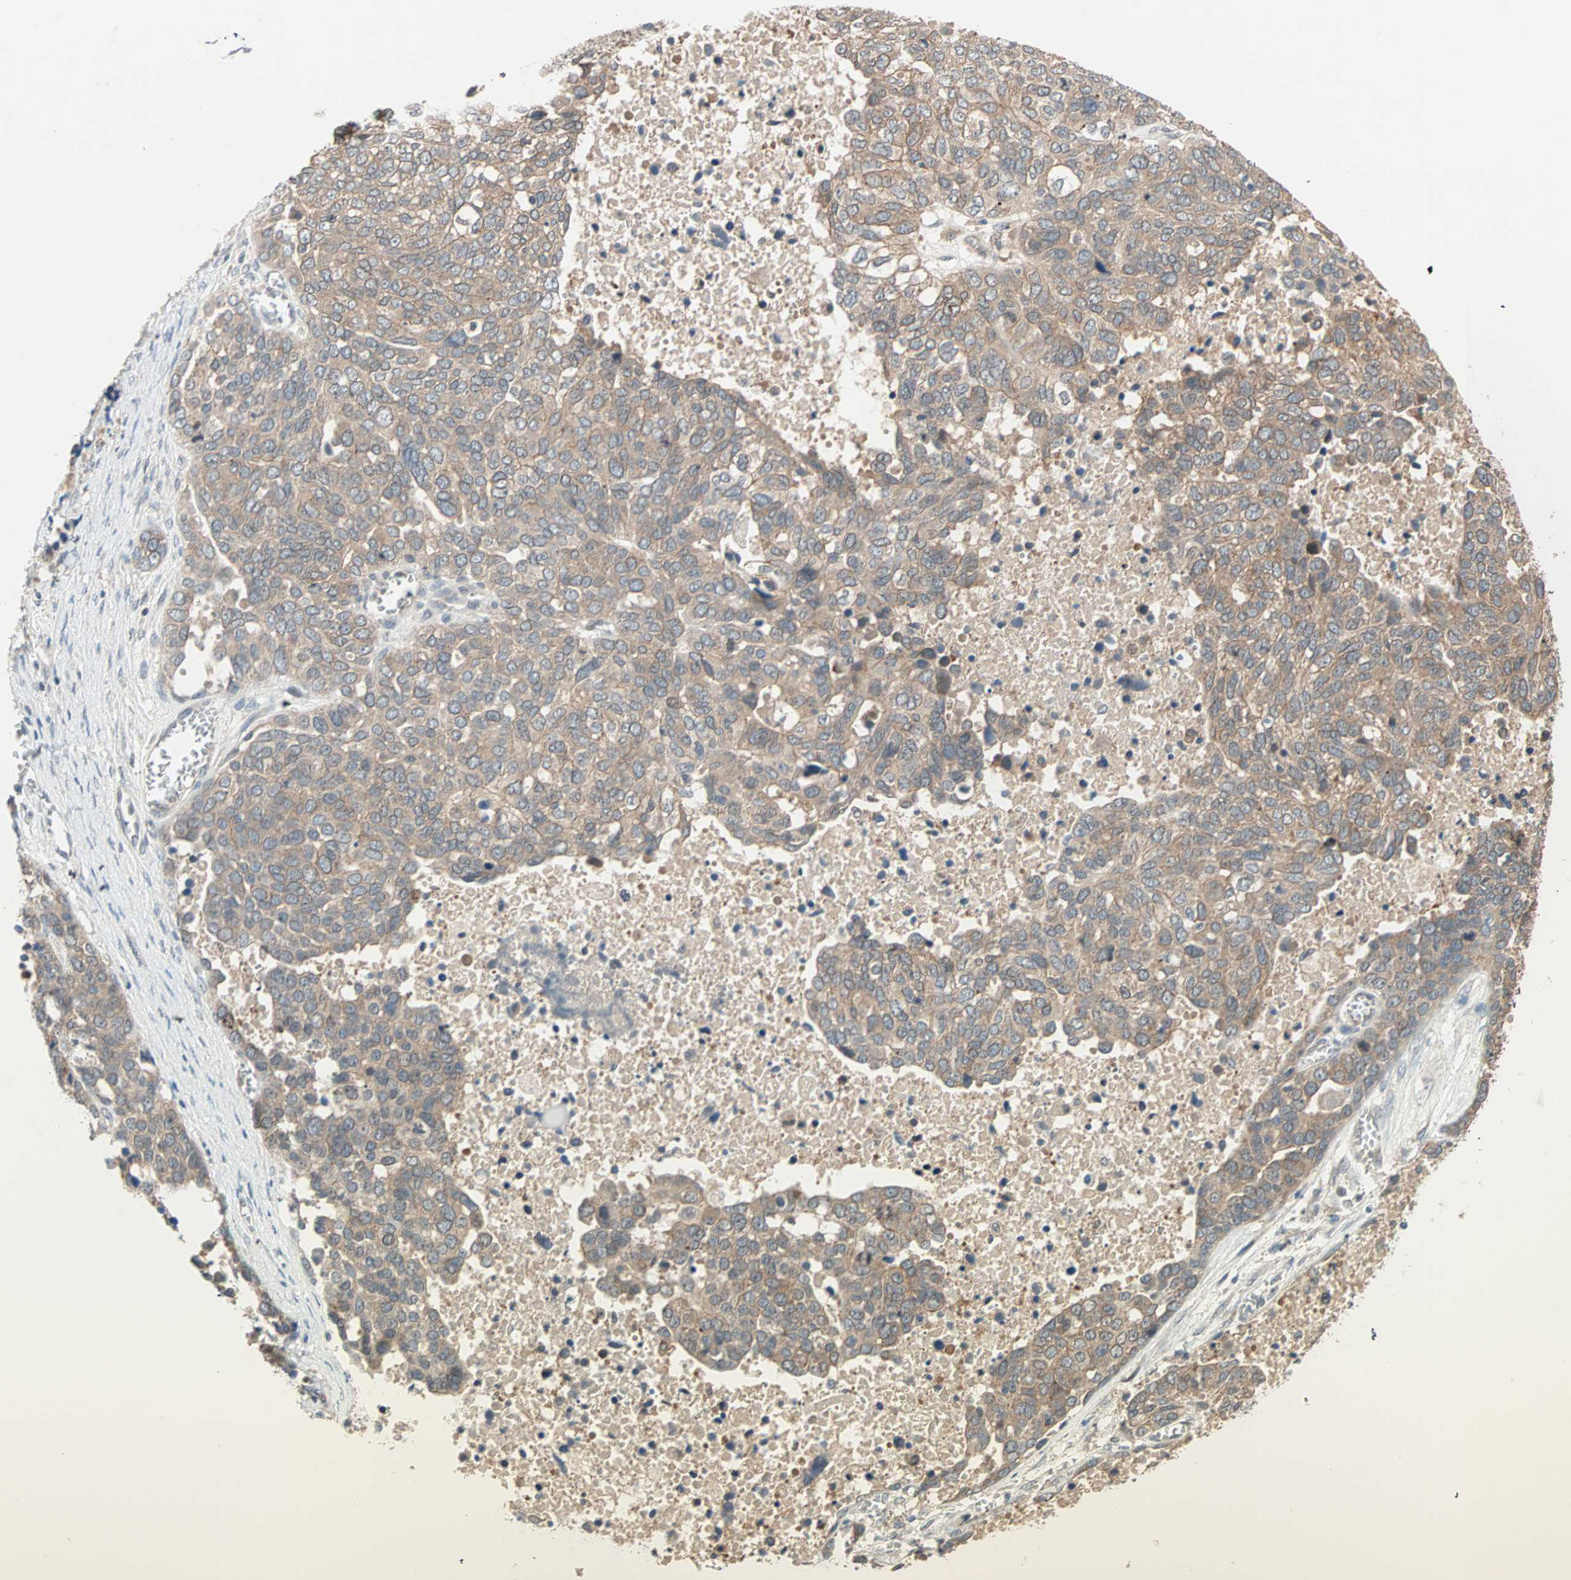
{"staining": {"intensity": "moderate", "quantity": ">75%", "location": "cytoplasmic/membranous"}, "tissue": "ovarian cancer", "cell_type": "Tumor cells", "image_type": "cancer", "snomed": [{"axis": "morphology", "description": "Cystadenocarcinoma, serous, NOS"}, {"axis": "topography", "description": "Ovary"}], "caption": "DAB immunohistochemical staining of human ovarian cancer (serous cystadenocarcinoma) shows moderate cytoplasmic/membranous protein positivity in approximately >75% of tumor cells. (DAB (3,3'-diaminobenzidine) IHC, brown staining for protein, blue staining for nuclei).", "gene": "TTF2", "patient": {"sex": "female", "age": 44}}